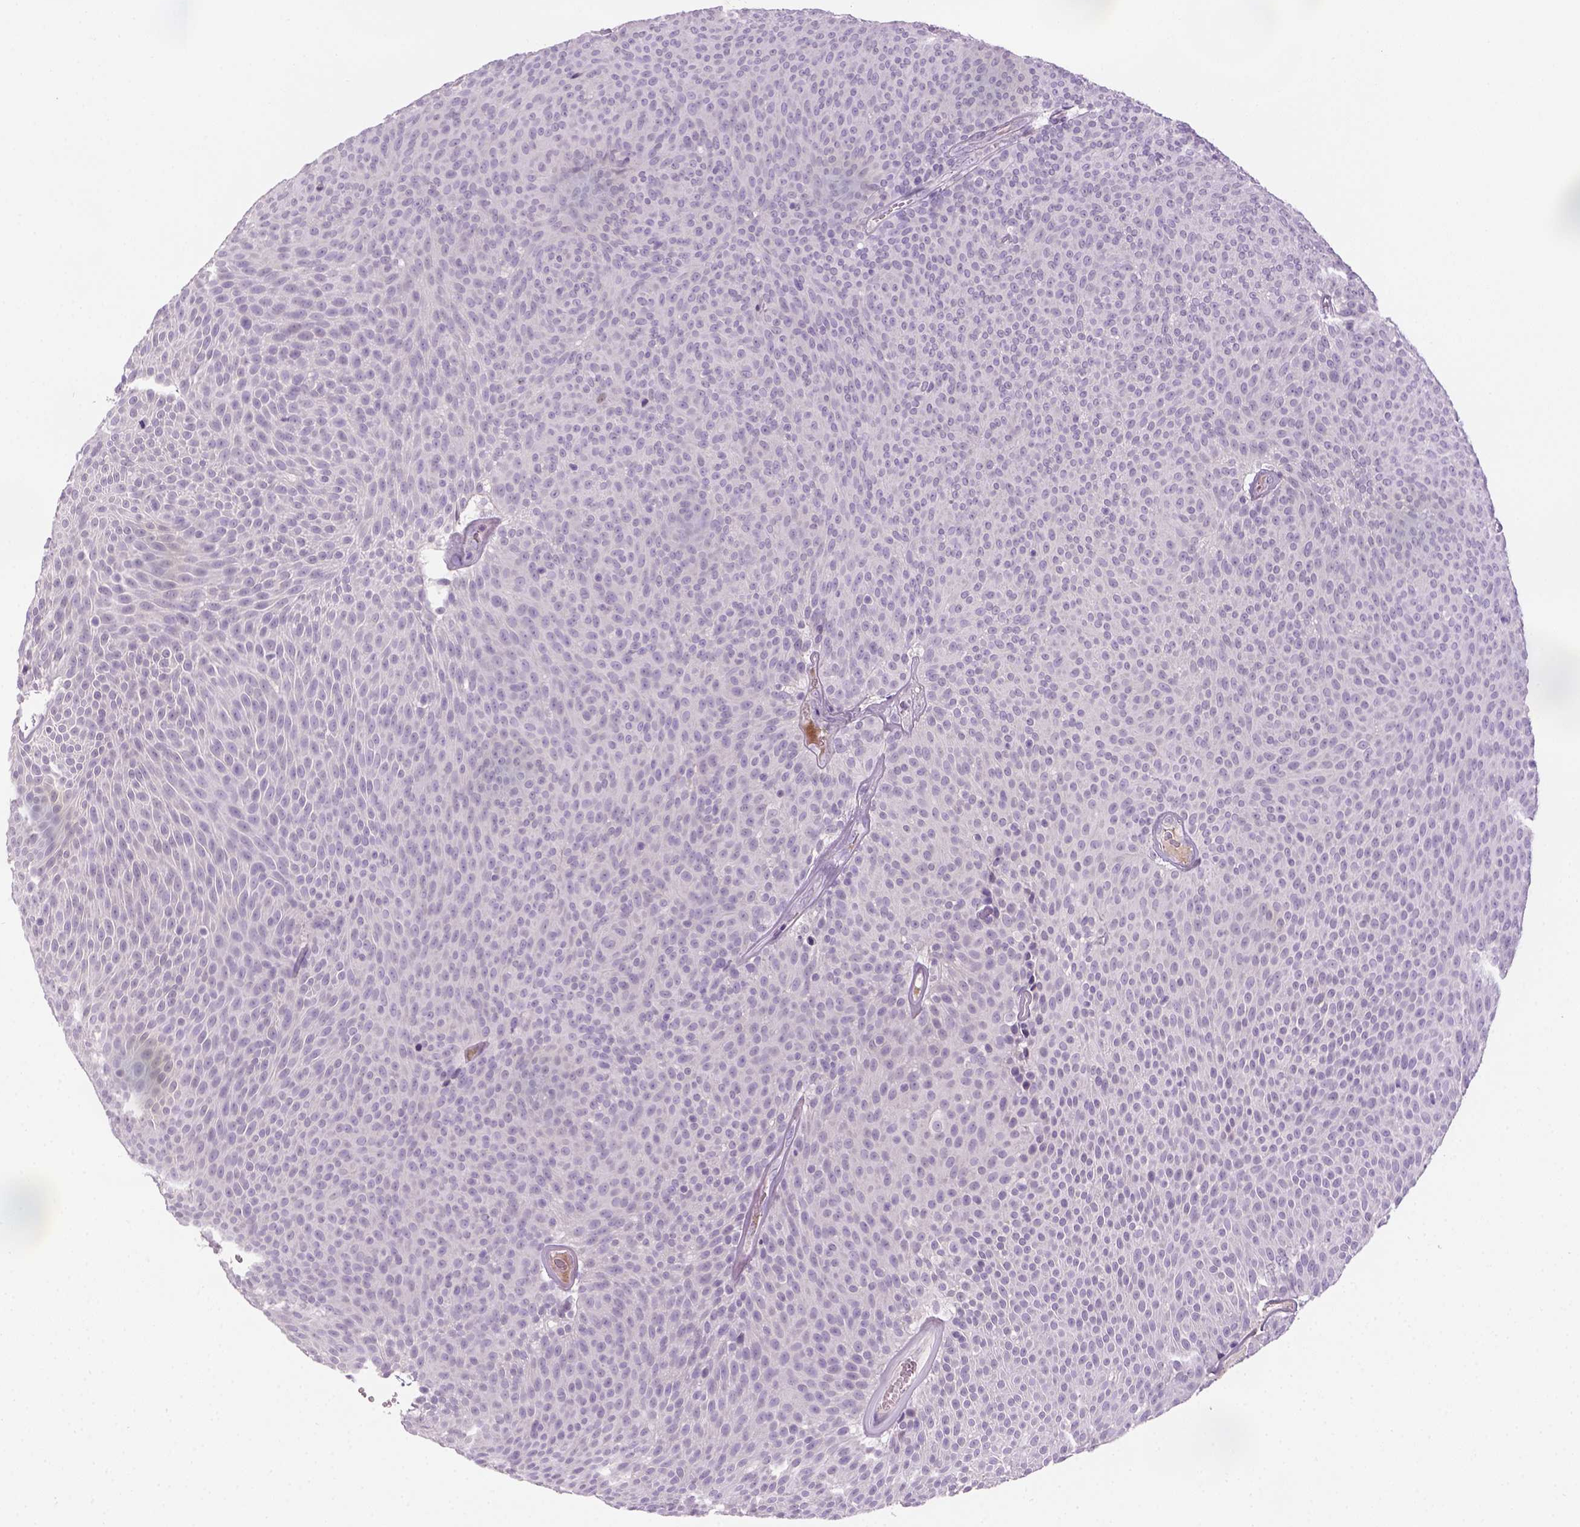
{"staining": {"intensity": "negative", "quantity": "none", "location": "none"}, "tissue": "urothelial cancer", "cell_type": "Tumor cells", "image_type": "cancer", "snomed": [{"axis": "morphology", "description": "Urothelial carcinoma, Low grade"}, {"axis": "topography", "description": "Urinary bladder"}], "caption": "Immunohistochemistry of human urothelial cancer demonstrates no positivity in tumor cells. The staining was performed using DAB to visualize the protein expression in brown, while the nuclei were stained in blue with hematoxylin (Magnification: 20x).", "gene": "GFI1B", "patient": {"sex": "male", "age": 77}}